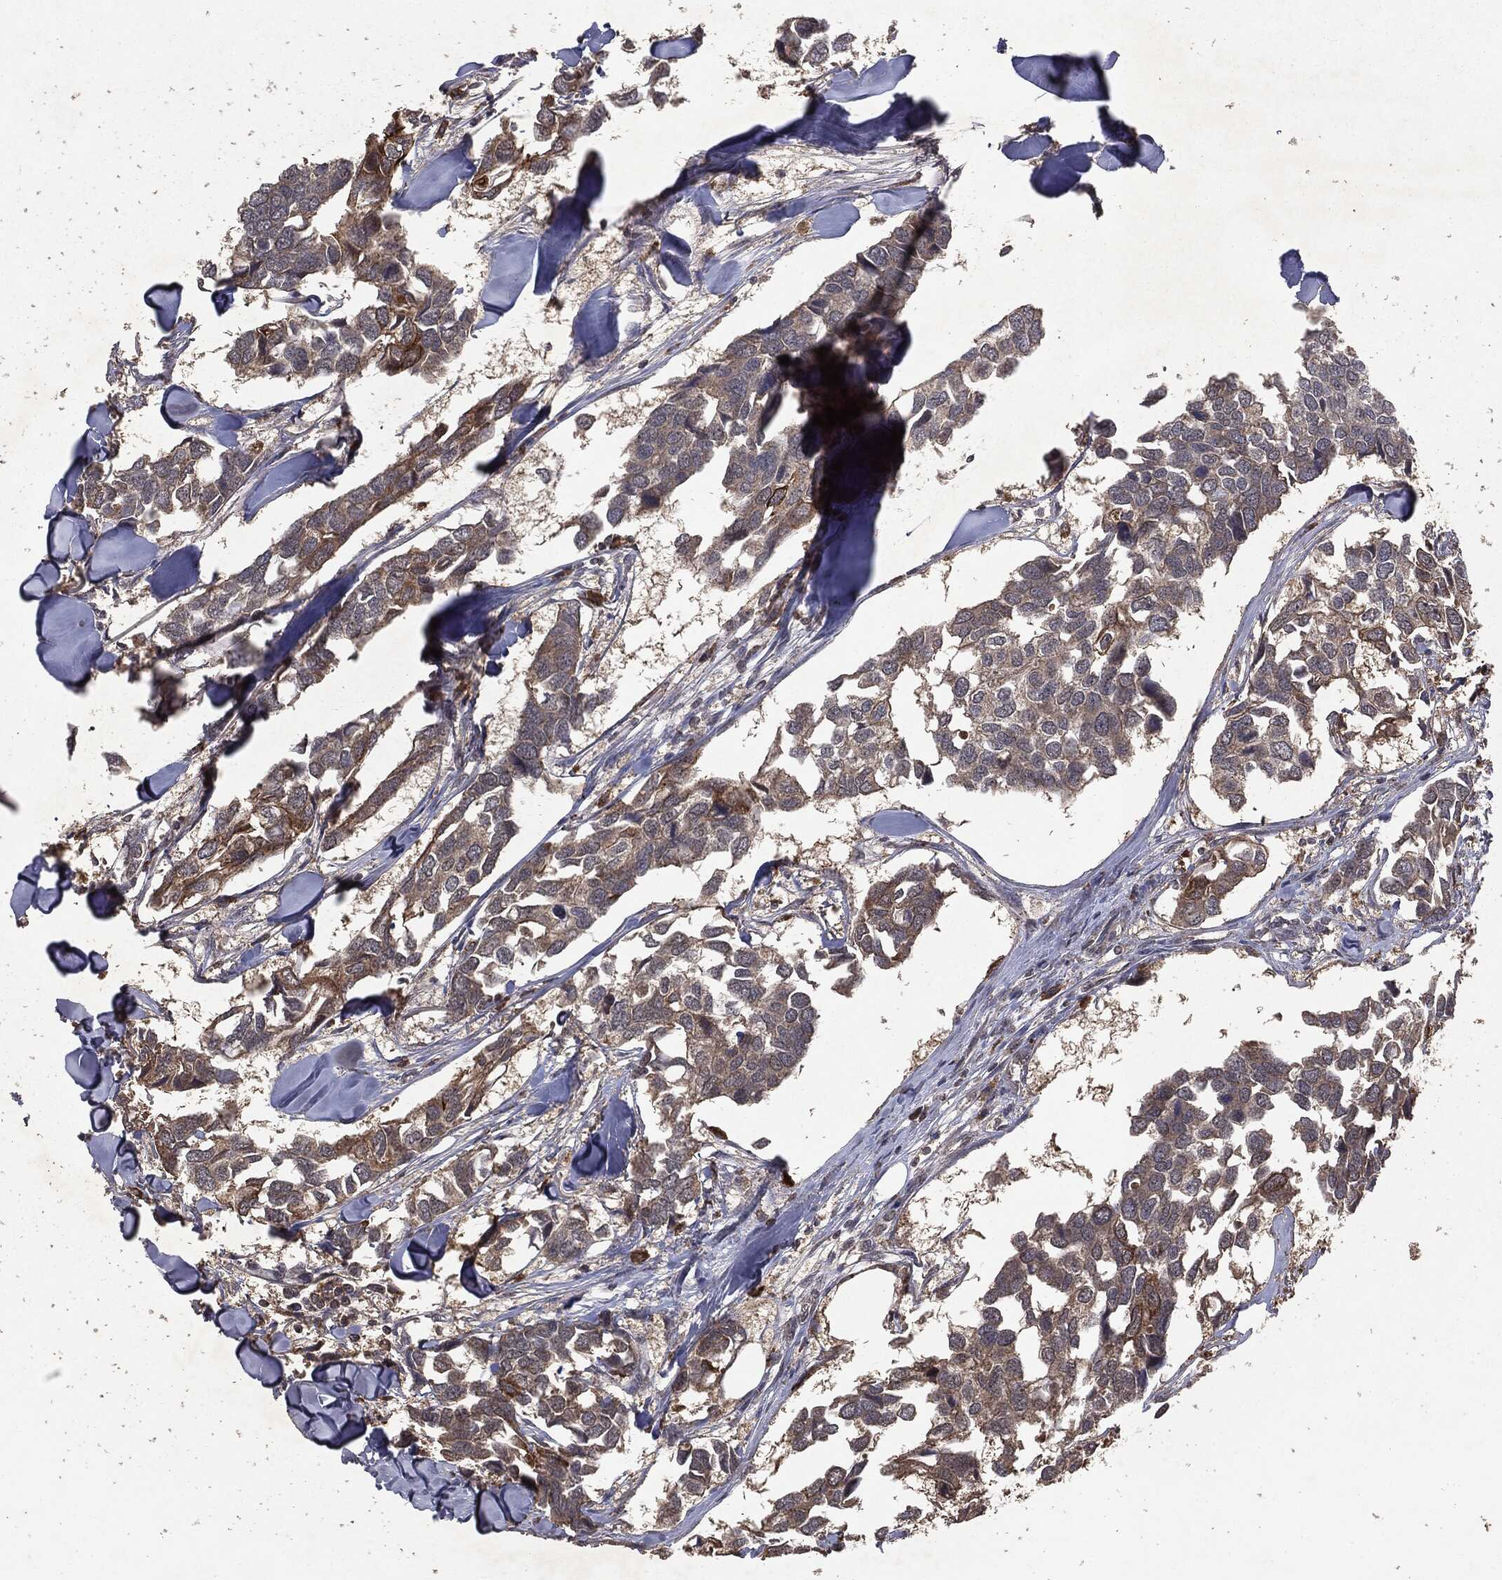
{"staining": {"intensity": "weak", "quantity": "25%-75%", "location": "cytoplasmic/membranous"}, "tissue": "breast cancer", "cell_type": "Tumor cells", "image_type": "cancer", "snomed": [{"axis": "morphology", "description": "Duct carcinoma"}, {"axis": "topography", "description": "Breast"}], "caption": "IHC (DAB) staining of breast cancer (intraductal carcinoma) displays weak cytoplasmic/membranous protein positivity in approximately 25%-75% of tumor cells. (brown staining indicates protein expression, while blue staining denotes nuclei).", "gene": "MTOR", "patient": {"sex": "female", "age": 83}}